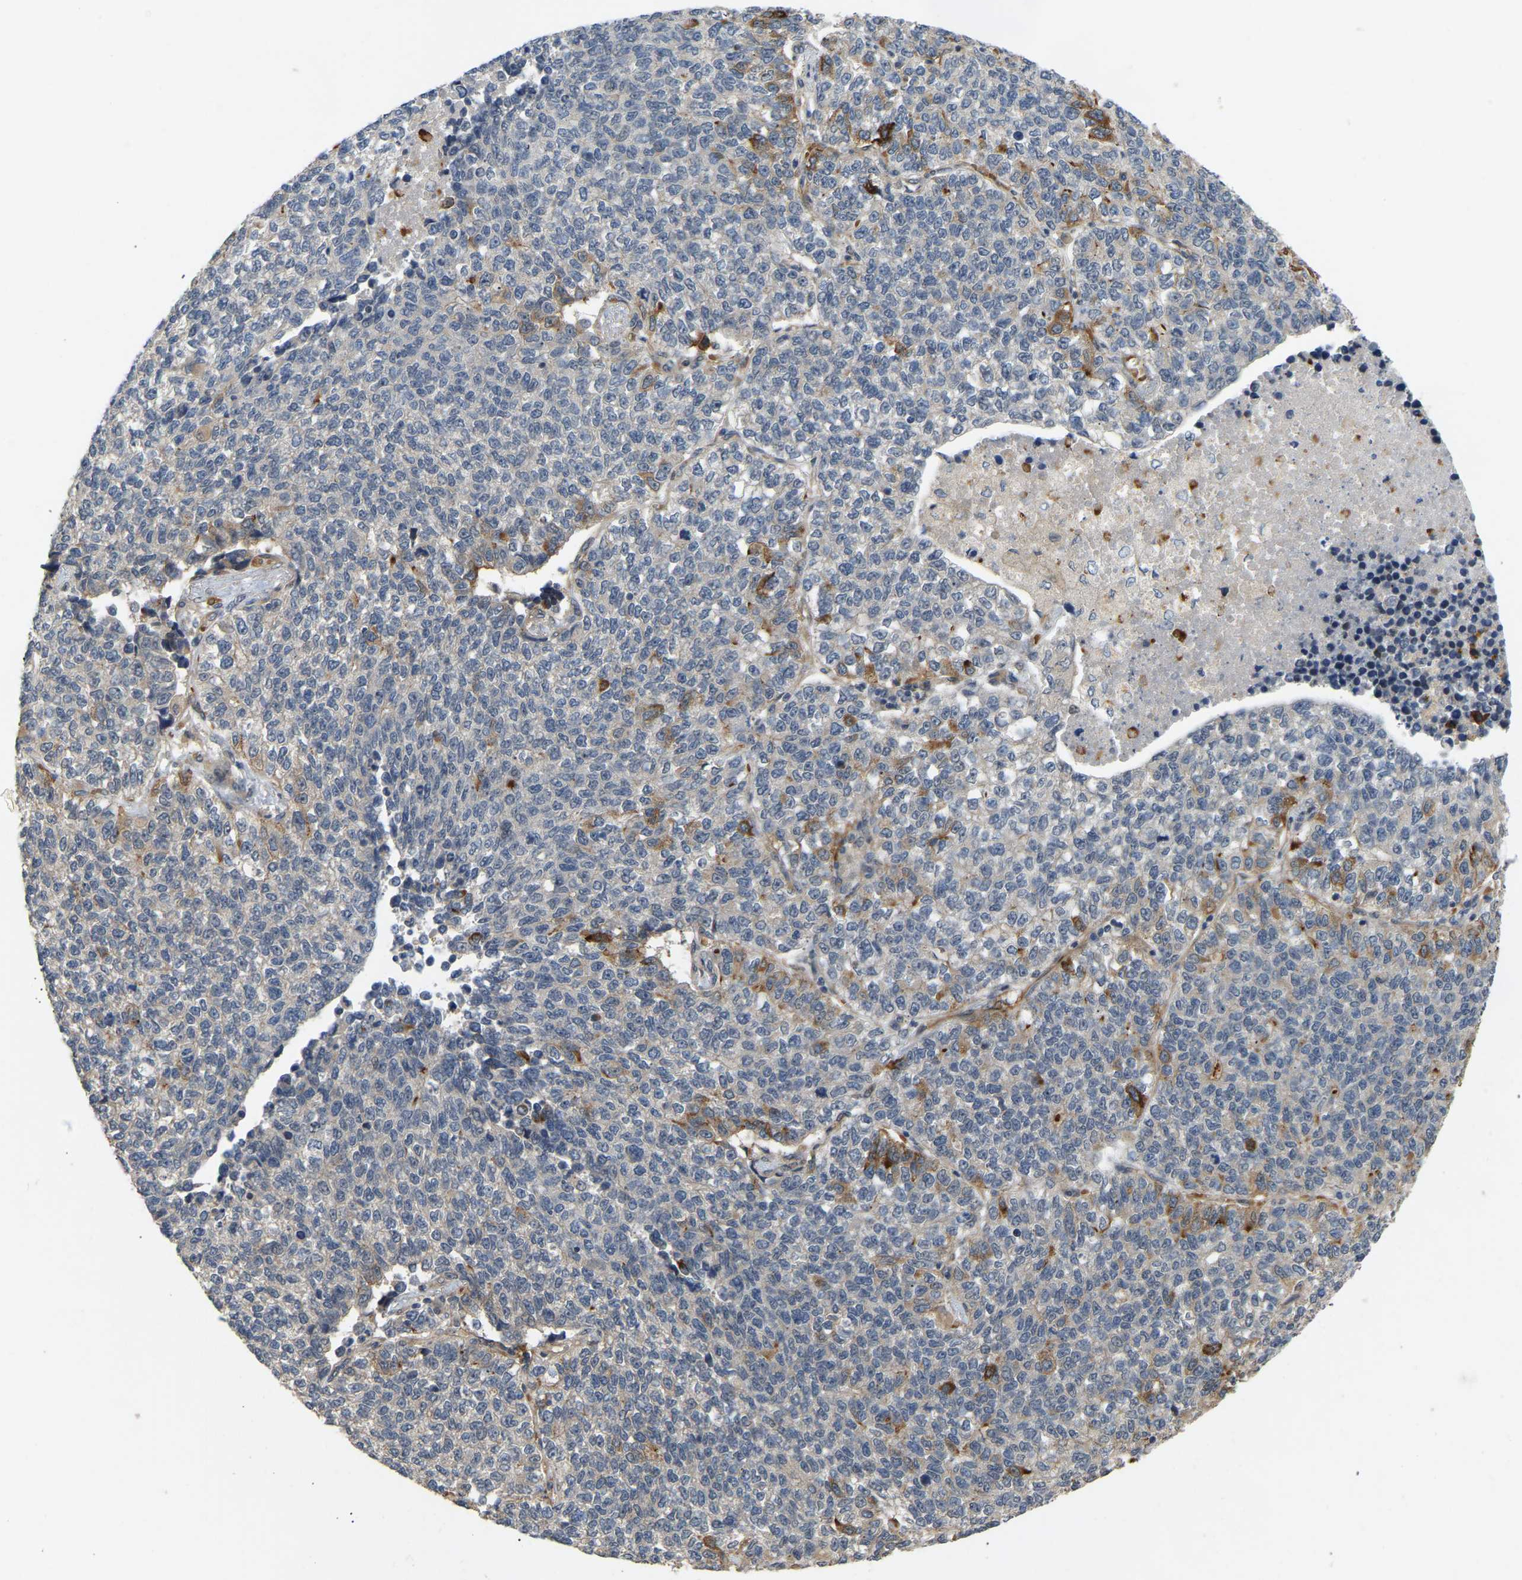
{"staining": {"intensity": "moderate", "quantity": "<25%", "location": "cytoplasmic/membranous"}, "tissue": "lung cancer", "cell_type": "Tumor cells", "image_type": "cancer", "snomed": [{"axis": "morphology", "description": "Adenocarcinoma, NOS"}, {"axis": "topography", "description": "Lung"}], "caption": "Lung cancer stained with DAB (3,3'-diaminobenzidine) immunohistochemistry (IHC) demonstrates low levels of moderate cytoplasmic/membranous expression in approximately <25% of tumor cells.", "gene": "LIMK2", "patient": {"sex": "male", "age": 49}}